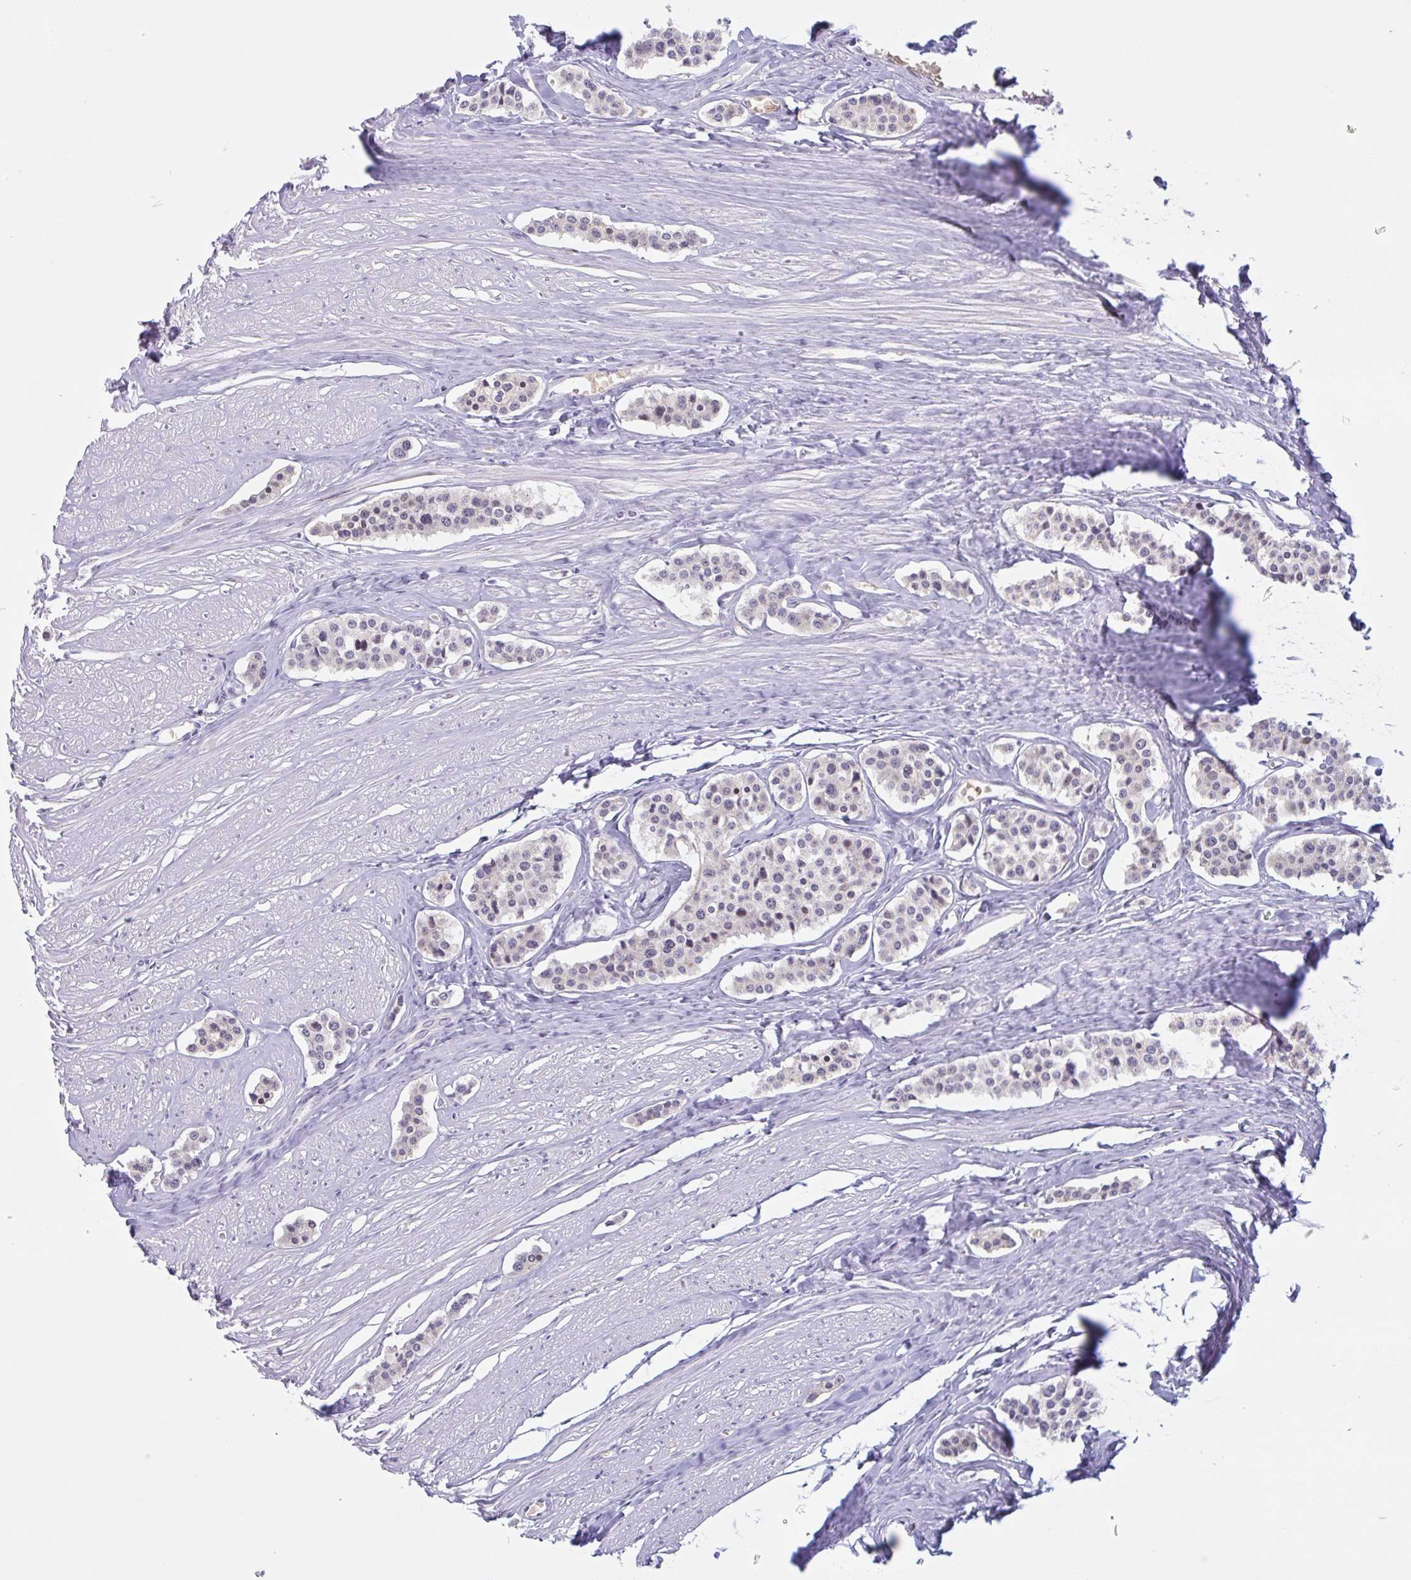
{"staining": {"intensity": "weak", "quantity": "25%-75%", "location": "nuclear"}, "tissue": "carcinoid", "cell_type": "Tumor cells", "image_type": "cancer", "snomed": [{"axis": "morphology", "description": "Carcinoid, malignant, NOS"}, {"axis": "topography", "description": "Small intestine"}], "caption": "Weak nuclear staining for a protein is identified in about 25%-75% of tumor cells of malignant carcinoid using IHC.", "gene": "RHAG", "patient": {"sex": "male", "age": 60}}